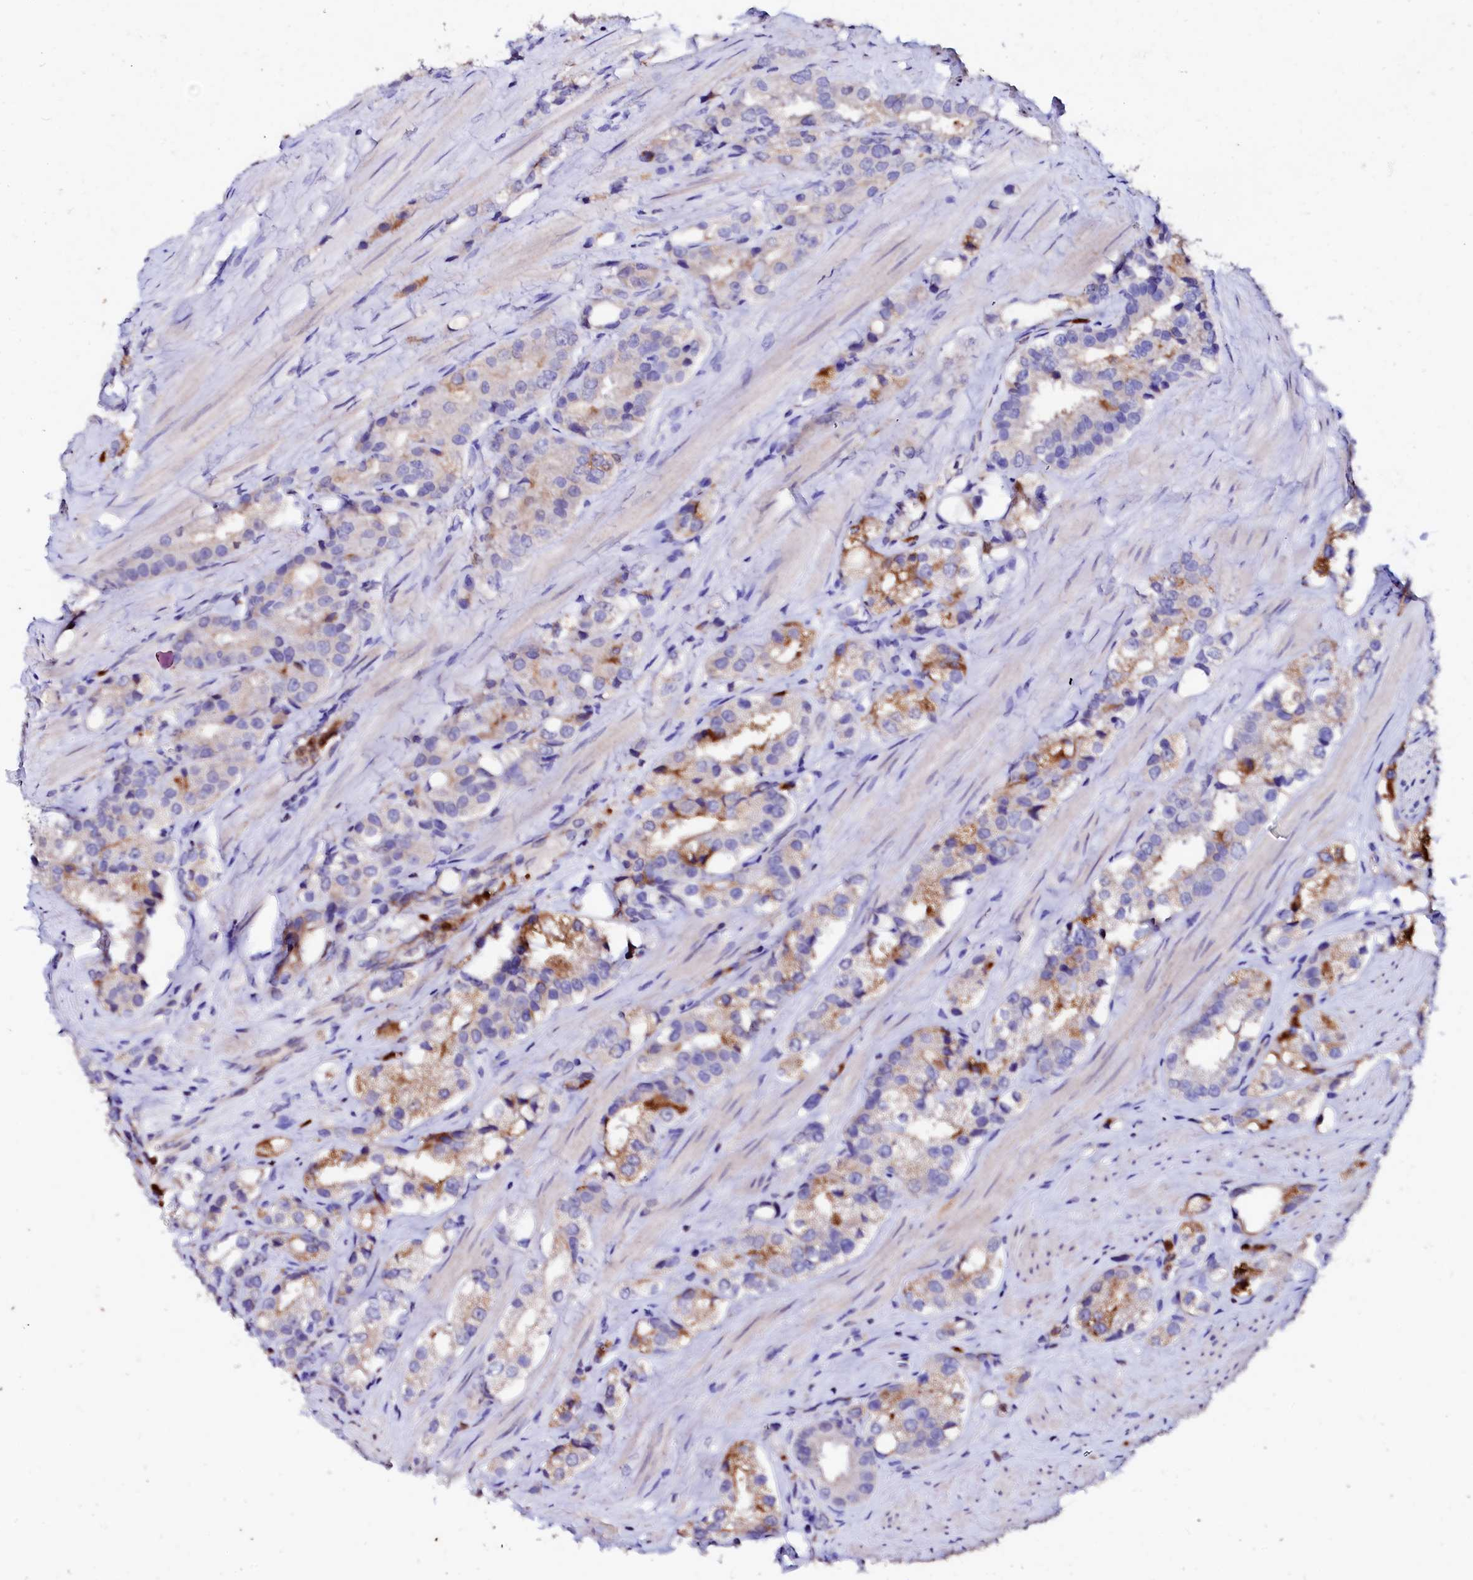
{"staining": {"intensity": "moderate", "quantity": "25%-75%", "location": "cytoplasmic/membranous"}, "tissue": "prostate cancer", "cell_type": "Tumor cells", "image_type": "cancer", "snomed": [{"axis": "morphology", "description": "Adenocarcinoma, NOS"}, {"axis": "topography", "description": "Prostate"}], "caption": "Immunohistochemical staining of human prostate cancer reveals moderate cytoplasmic/membranous protein expression in approximately 25%-75% of tumor cells. (DAB = brown stain, brightfield microscopy at high magnification).", "gene": "RAB27A", "patient": {"sex": "male", "age": 79}}